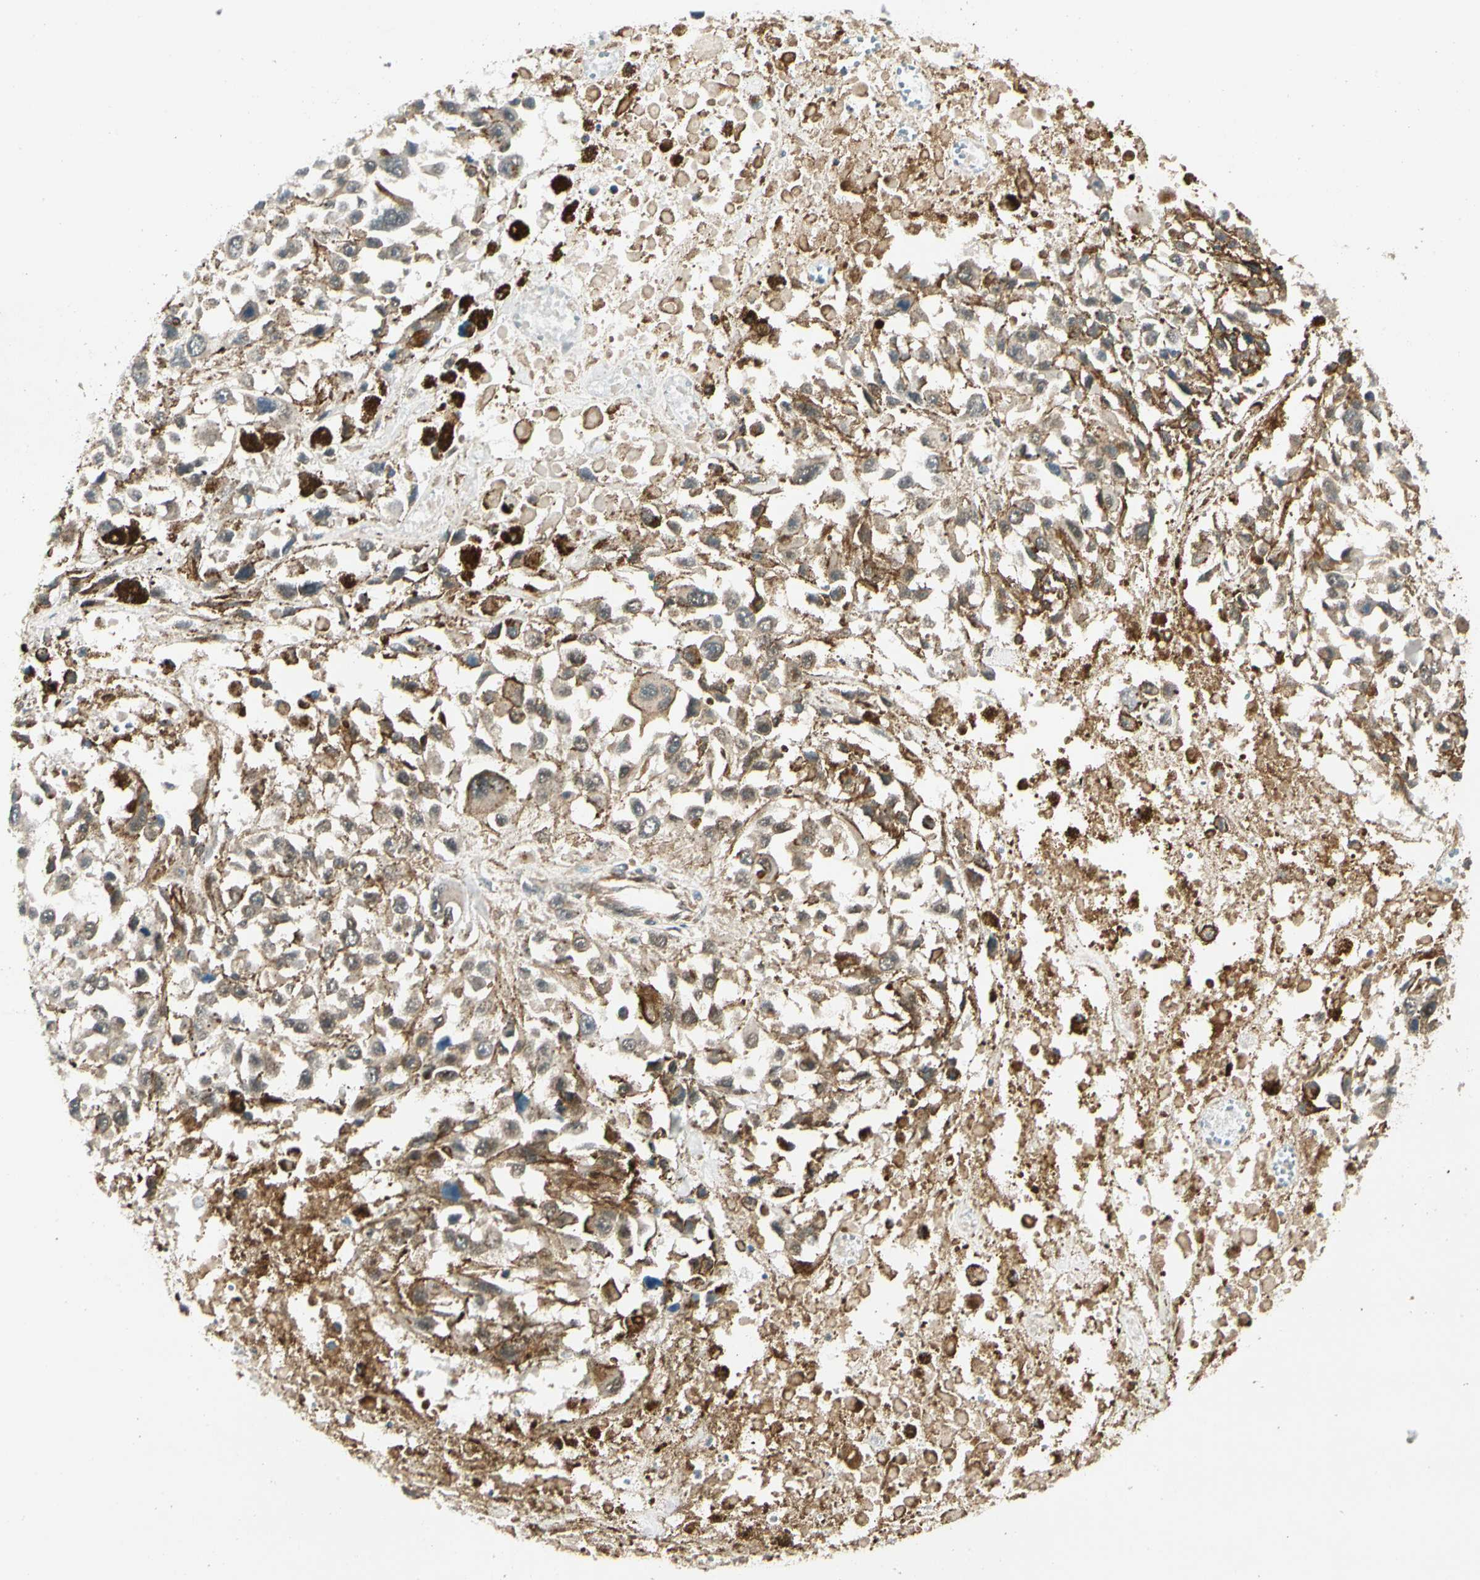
{"staining": {"intensity": "strong", "quantity": "<25%", "location": "cytoplasmic/membranous"}, "tissue": "melanoma", "cell_type": "Tumor cells", "image_type": "cancer", "snomed": [{"axis": "morphology", "description": "Malignant melanoma, Metastatic site"}, {"axis": "topography", "description": "Lymph node"}], "caption": "Brown immunohistochemical staining in malignant melanoma (metastatic site) reveals strong cytoplasmic/membranous expression in approximately <25% of tumor cells.", "gene": "ROCK2", "patient": {"sex": "male", "age": 59}}